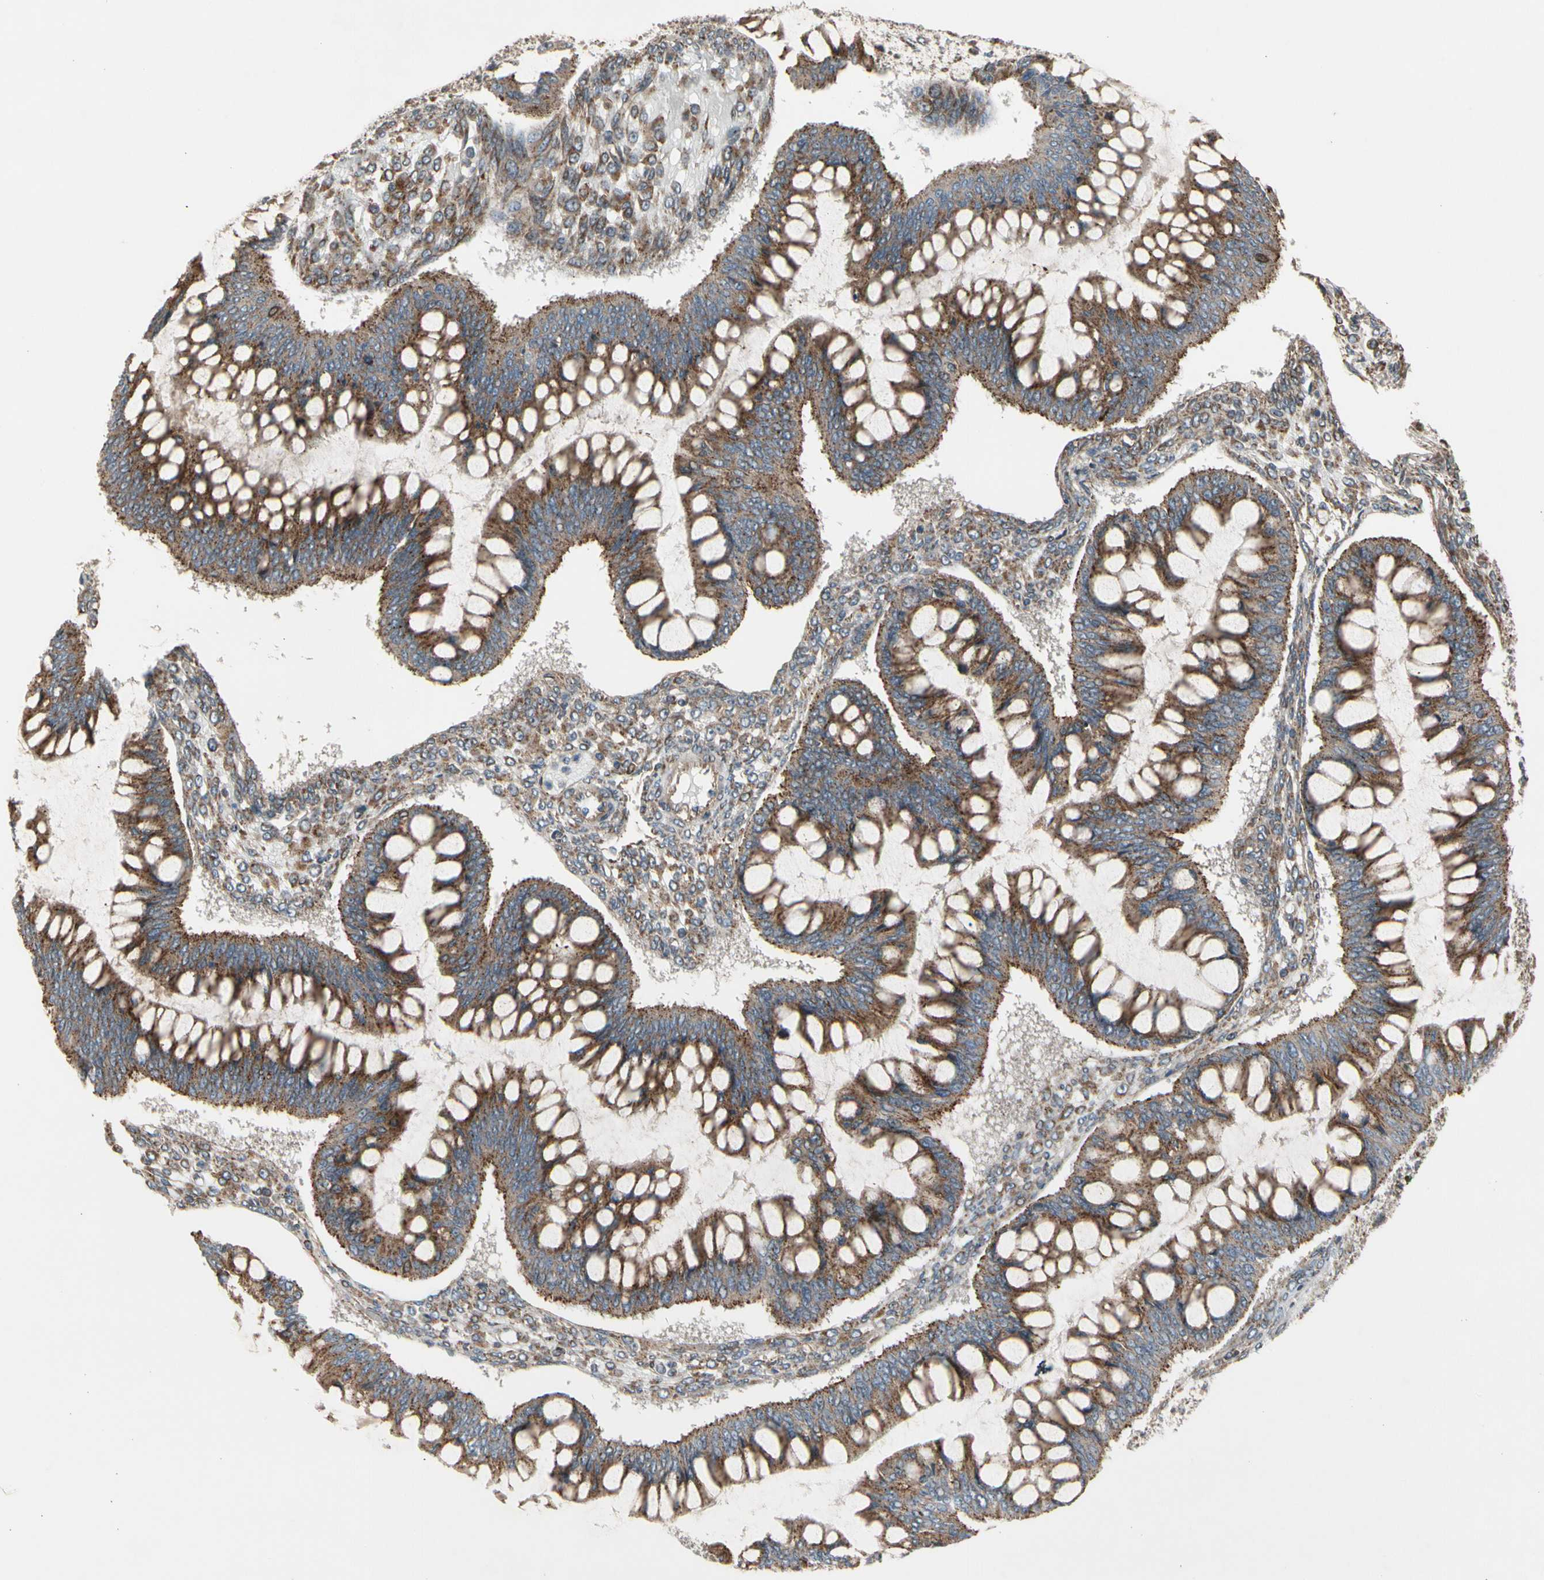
{"staining": {"intensity": "strong", "quantity": ">75%", "location": "cytoplasmic/membranous"}, "tissue": "ovarian cancer", "cell_type": "Tumor cells", "image_type": "cancer", "snomed": [{"axis": "morphology", "description": "Cystadenocarcinoma, mucinous, NOS"}, {"axis": "topography", "description": "Ovary"}], "caption": "Immunohistochemistry of human ovarian cancer (mucinous cystadenocarcinoma) reveals high levels of strong cytoplasmic/membranous positivity in approximately >75% of tumor cells. The staining was performed using DAB, with brown indicating positive protein expression. Nuclei are stained blue with hematoxylin.", "gene": "SLC39A9", "patient": {"sex": "female", "age": 73}}